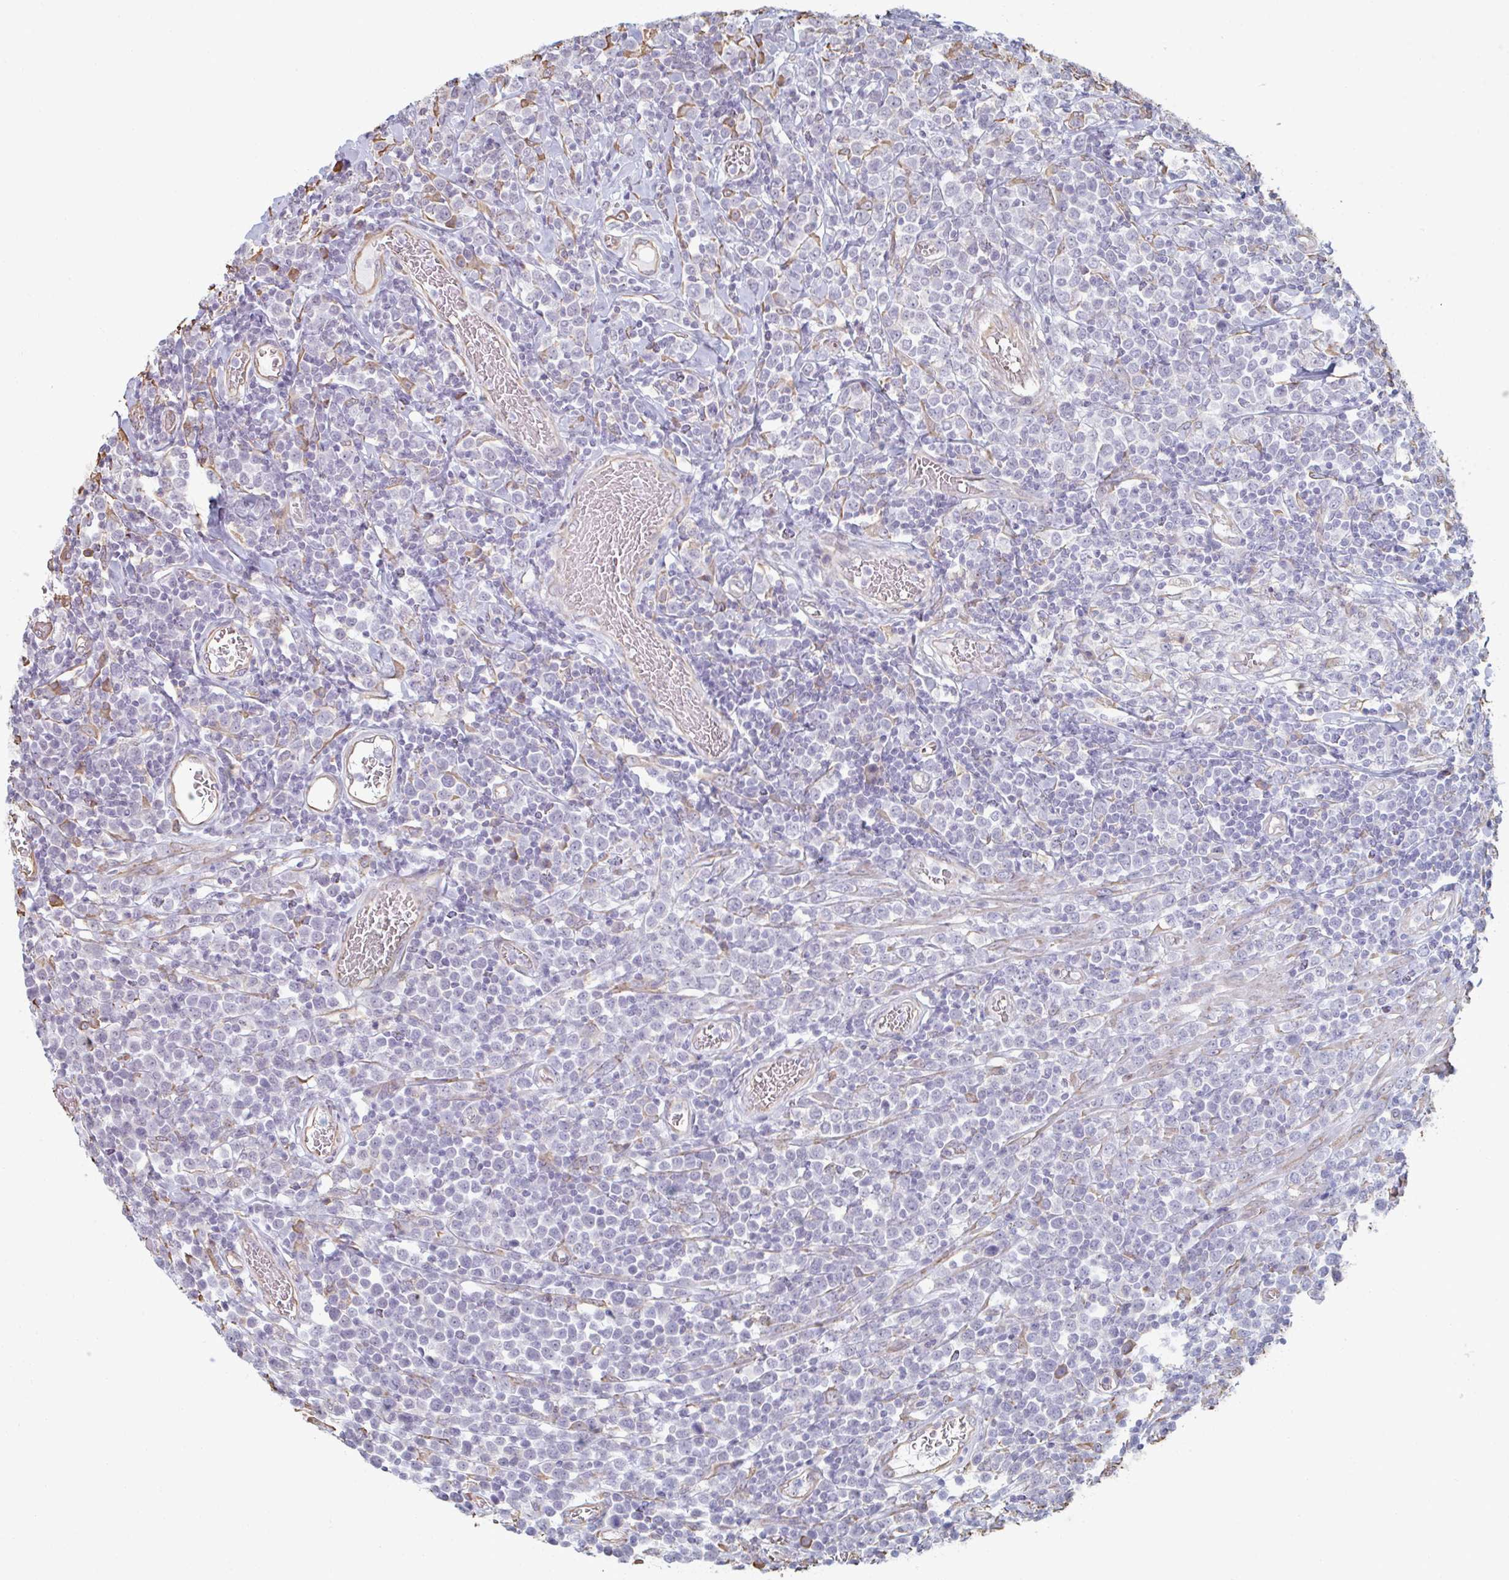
{"staining": {"intensity": "negative", "quantity": "none", "location": "none"}, "tissue": "lymphoma", "cell_type": "Tumor cells", "image_type": "cancer", "snomed": [{"axis": "morphology", "description": "Malignant lymphoma, non-Hodgkin's type, High grade"}, {"axis": "topography", "description": "Soft tissue"}], "caption": "Image shows no protein positivity in tumor cells of high-grade malignant lymphoma, non-Hodgkin's type tissue.", "gene": "RAB5IF", "patient": {"sex": "female", "age": 56}}